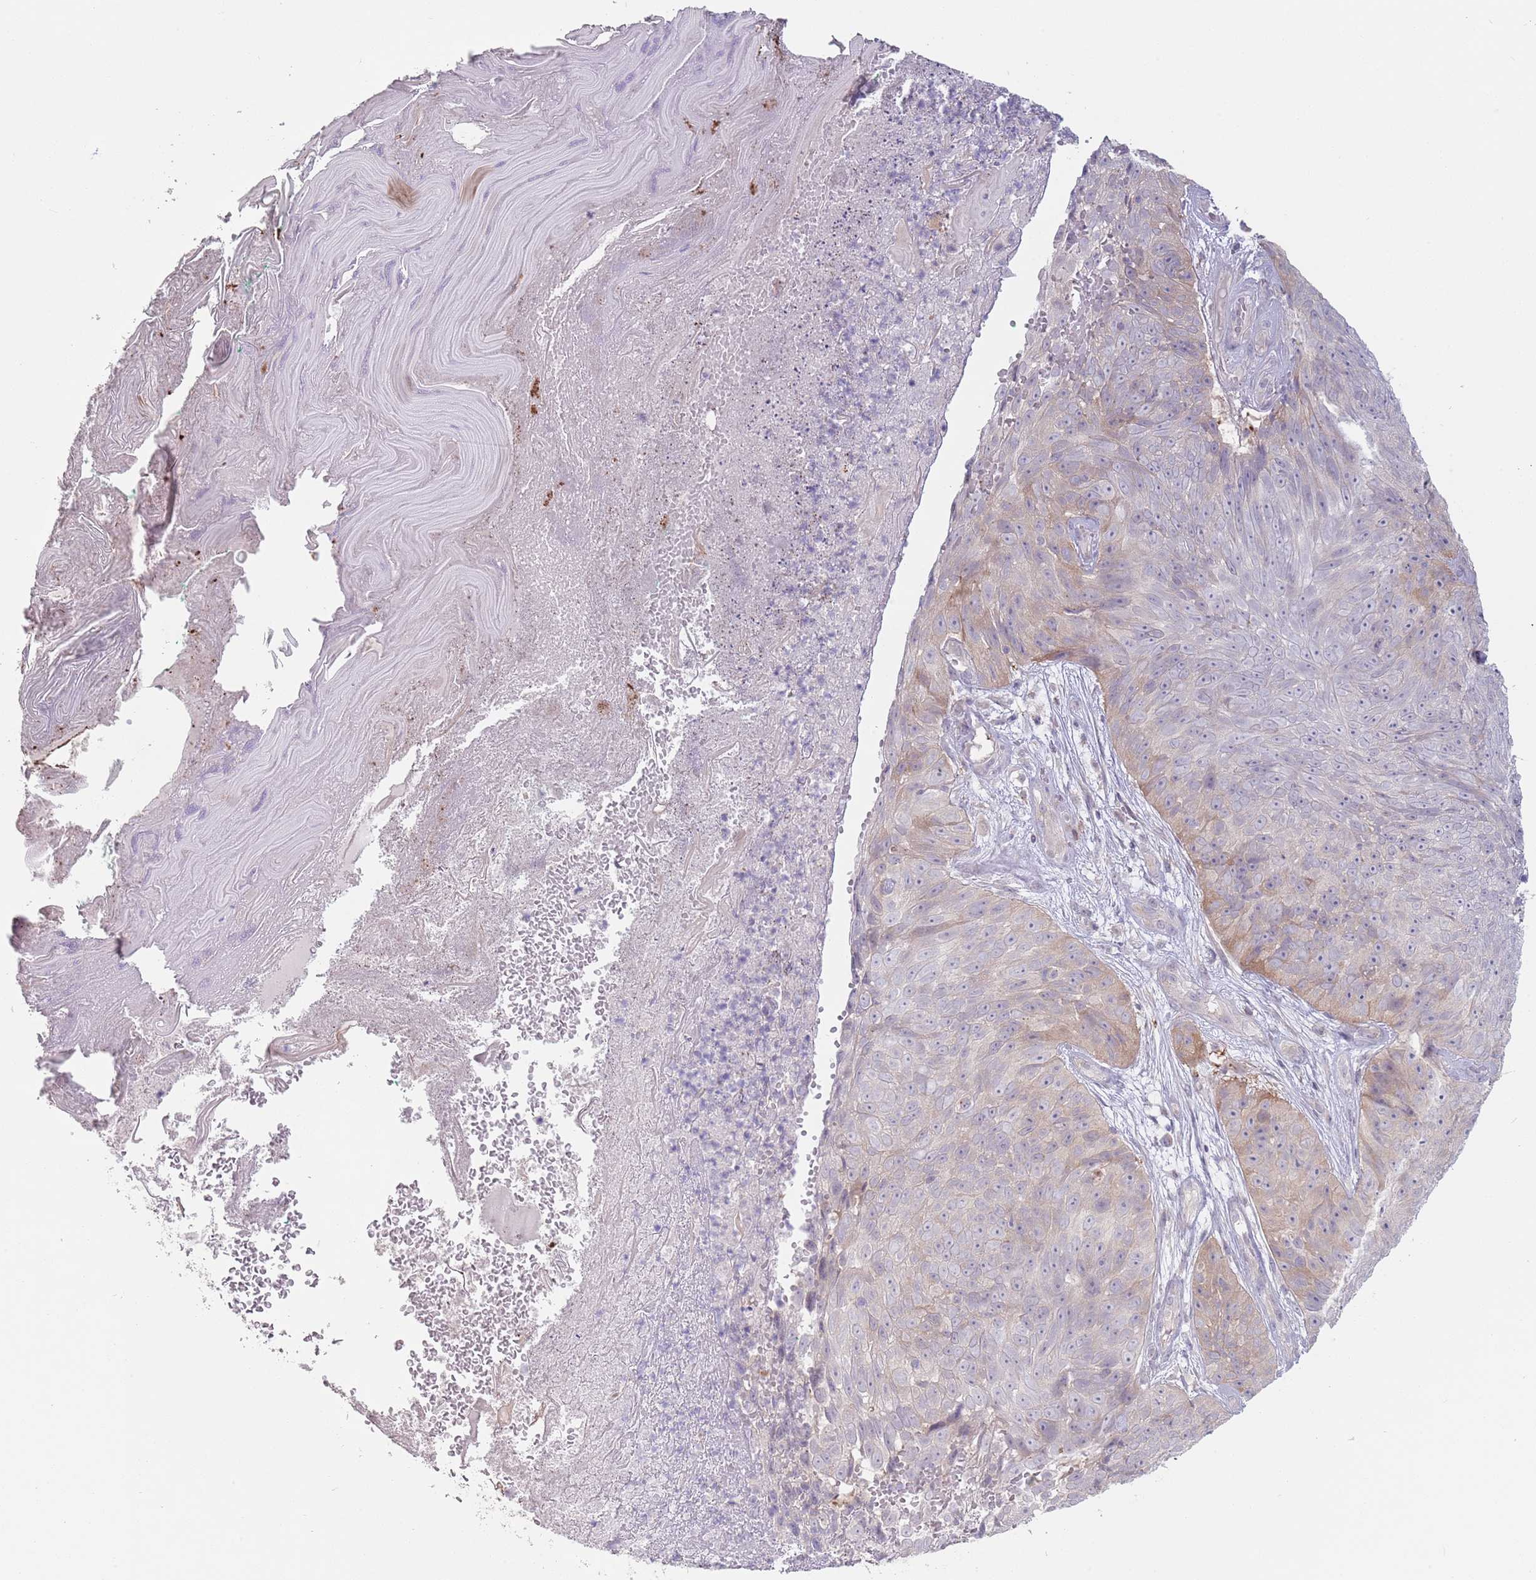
{"staining": {"intensity": "moderate", "quantity": "<25%", "location": "cytoplasmic/membranous"}, "tissue": "skin cancer", "cell_type": "Tumor cells", "image_type": "cancer", "snomed": [{"axis": "morphology", "description": "Squamous cell carcinoma, NOS"}, {"axis": "topography", "description": "Skin"}], "caption": "The histopathology image shows immunohistochemical staining of skin cancer. There is moderate cytoplasmic/membranous positivity is seen in approximately <25% of tumor cells.", "gene": "LDHD", "patient": {"sex": "female", "age": 87}}